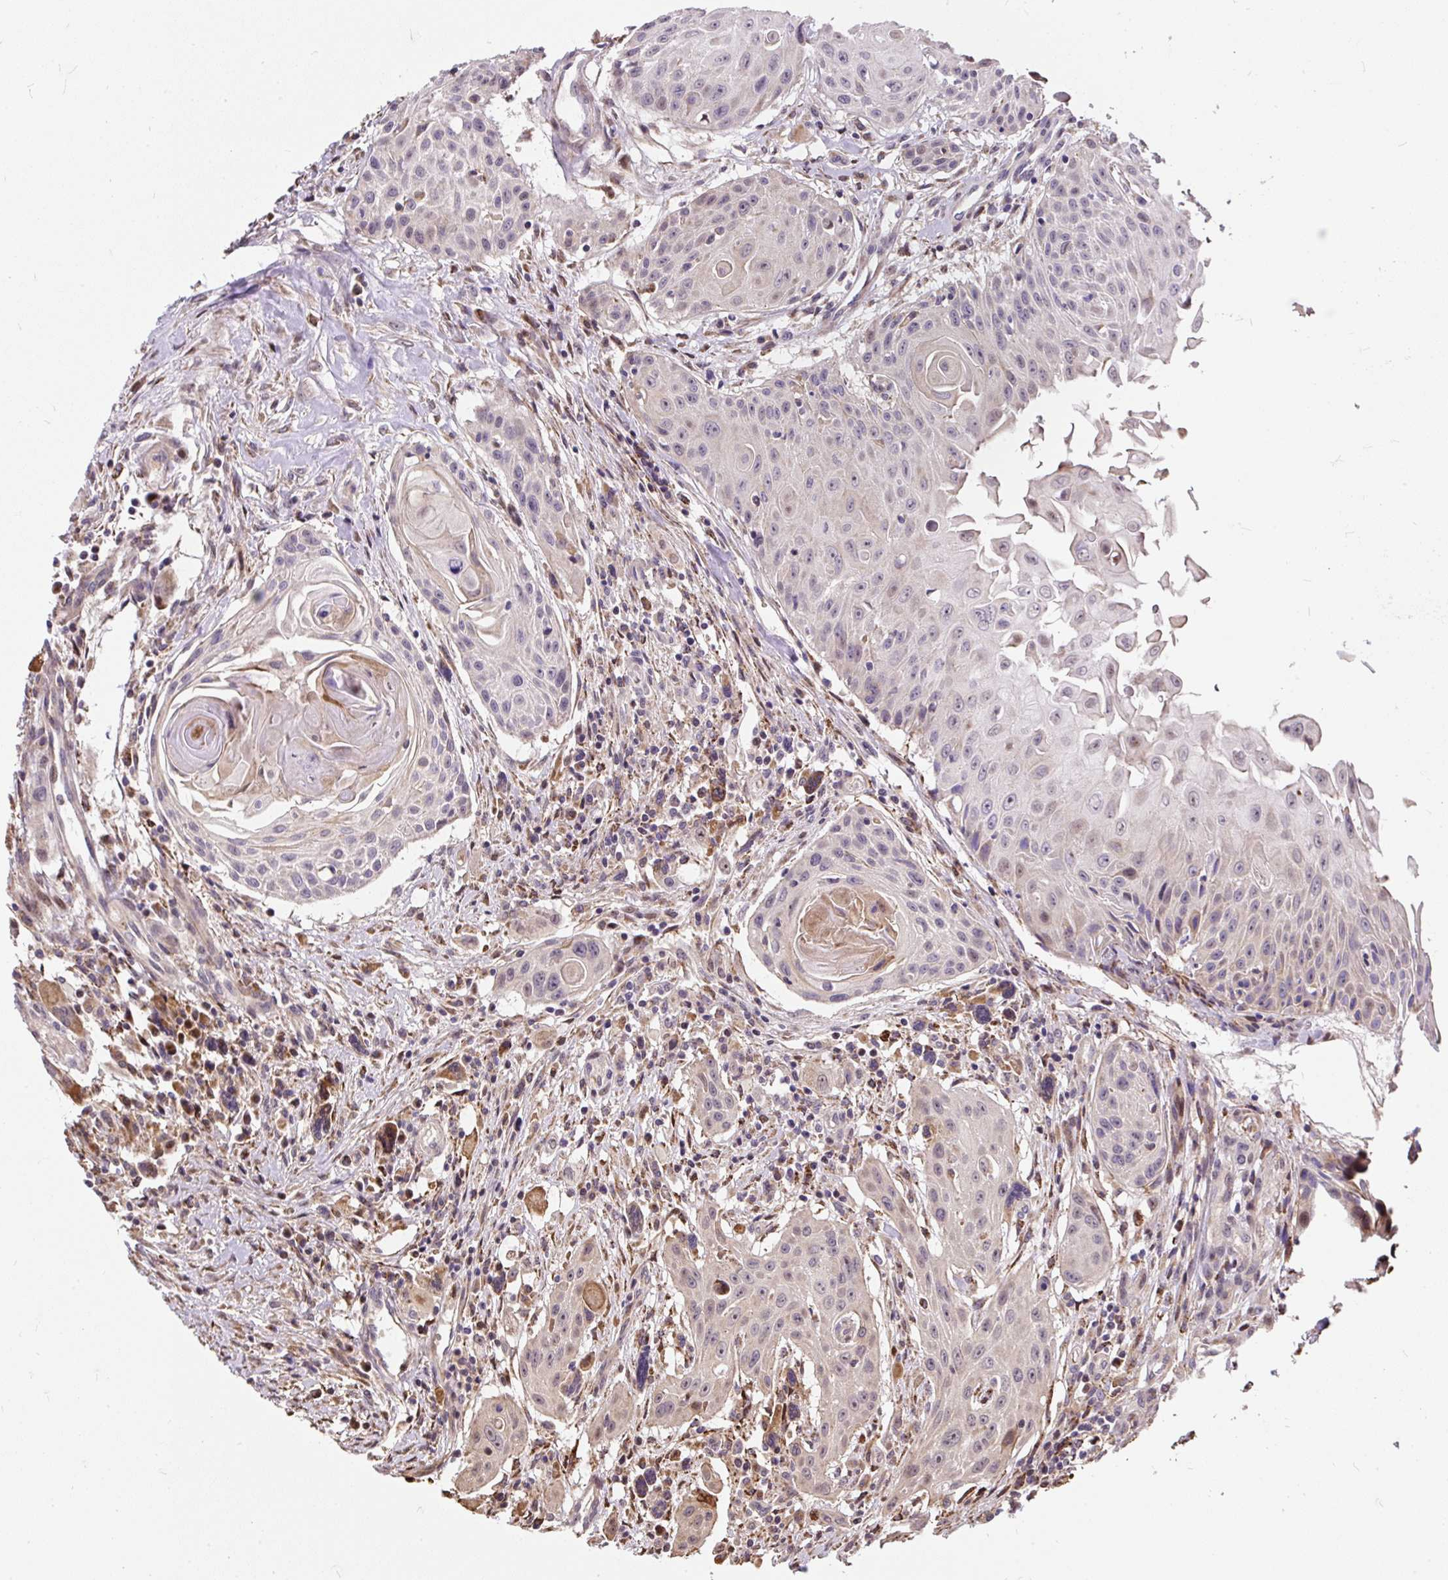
{"staining": {"intensity": "weak", "quantity": "<25%", "location": "cytoplasmic/membranous"}, "tissue": "head and neck cancer", "cell_type": "Tumor cells", "image_type": "cancer", "snomed": [{"axis": "morphology", "description": "Squamous cell carcinoma, NOS"}, {"axis": "topography", "description": "Lymph node"}, {"axis": "topography", "description": "Salivary gland"}, {"axis": "topography", "description": "Head-Neck"}], "caption": "Immunohistochemical staining of human head and neck cancer (squamous cell carcinoma) displays no significant expression in tumor cells.", "gene": "PUS7L", "patient": {"sex": "female", "age": 74}}